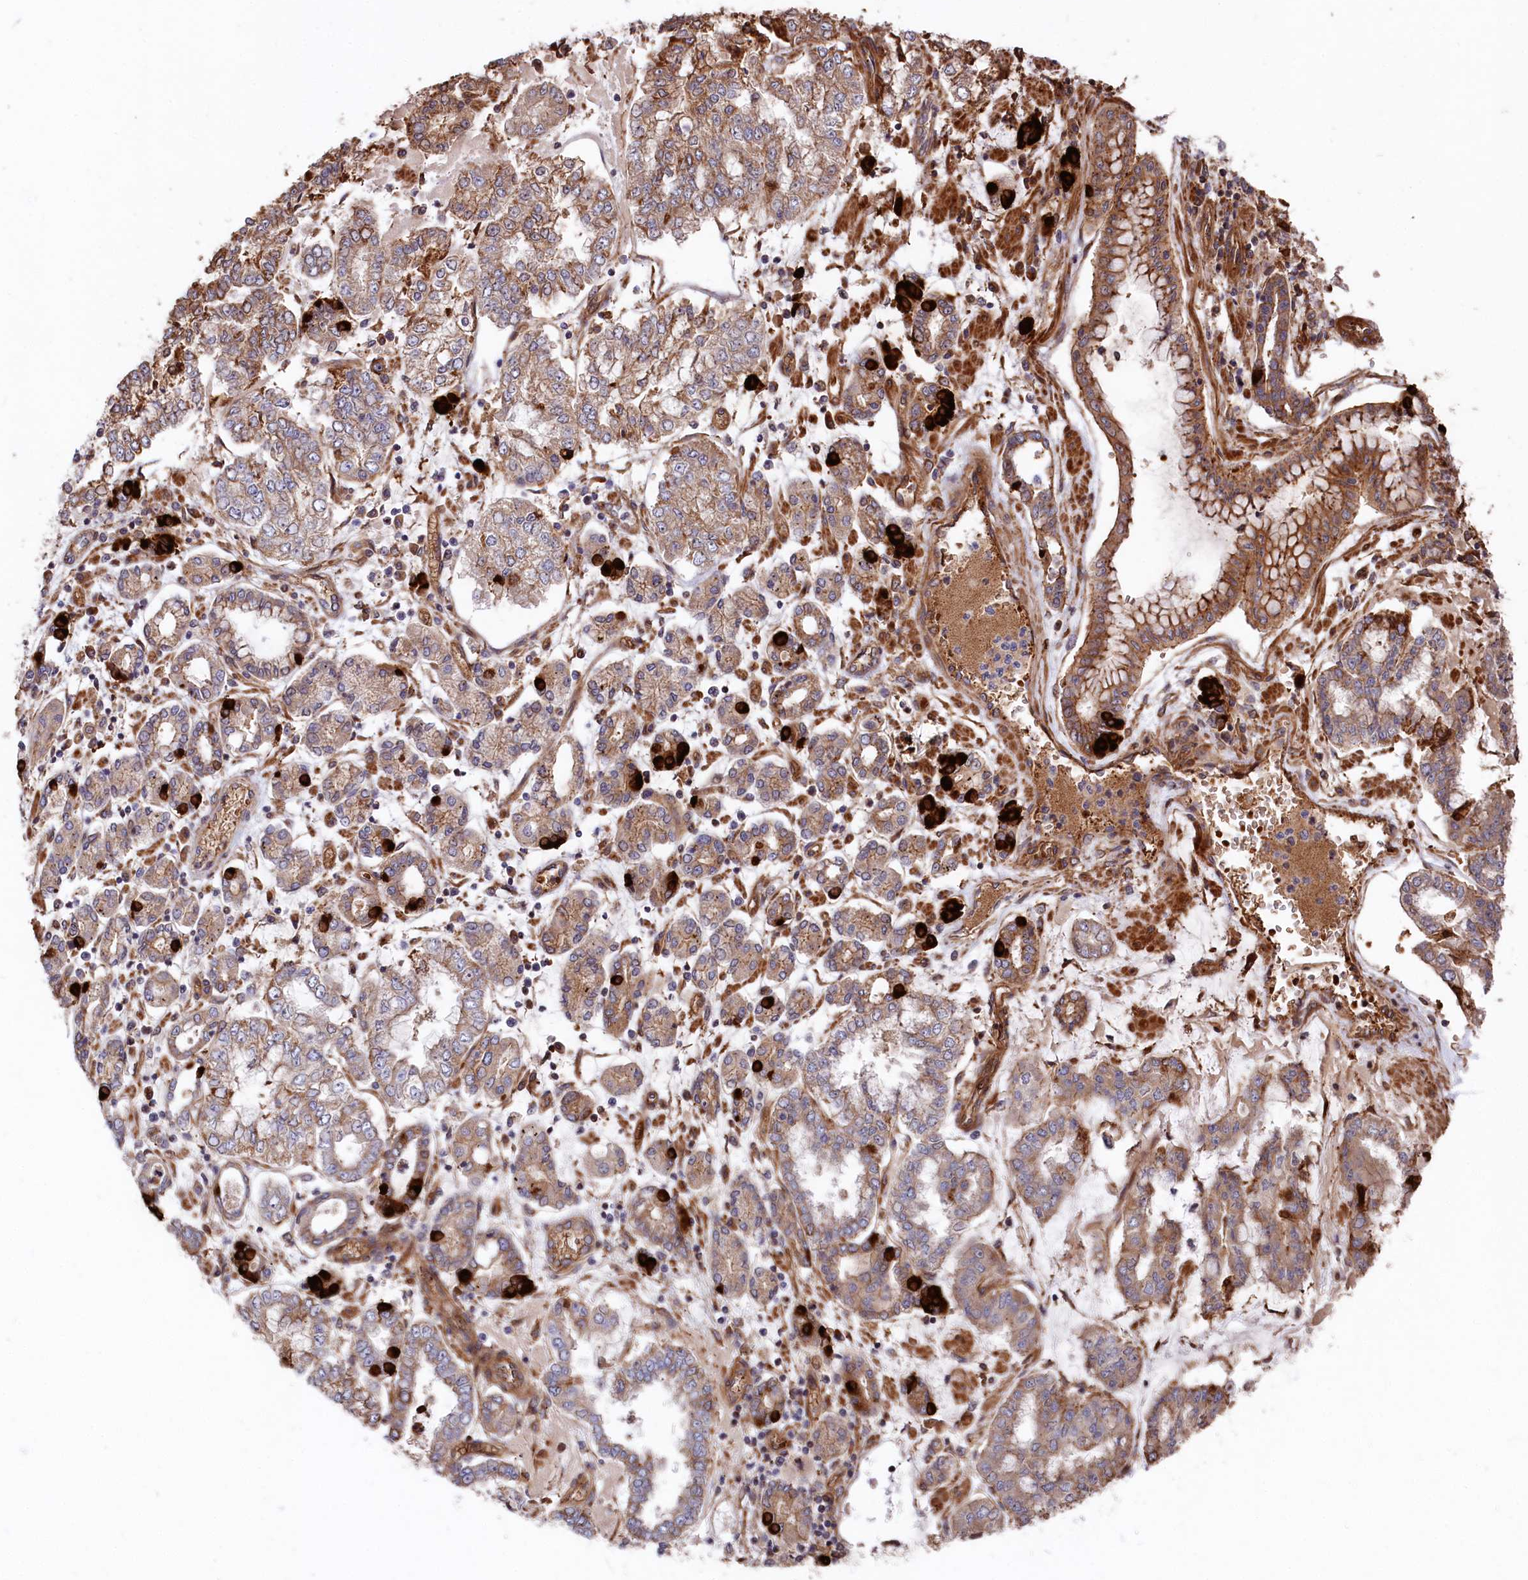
{"staining": {"intensity": "moderate", "quantity": ">75%", "location": "cytoplasmic/membranous"}, "tissue": "stomach cancer", "cell_type": "Tumor cells", "image_type": "cancer", "snomed": [{"axis": "morphology", "description": "Adenocarcinoma, NOS"}, {"axis": "topography", "description": "Stomach"}], "caption": "Stomach adenocarcinoma tissue displays moderate cytoplasmic/membranous expression in approximately >75% of tumor cells Using DAB (brown) and hematoxylin (blue) stains, captured at high magnification using brightfield microscopy.", "gene": "TNKS1BP1", "patient": {"sex": "male", "age": 76}}